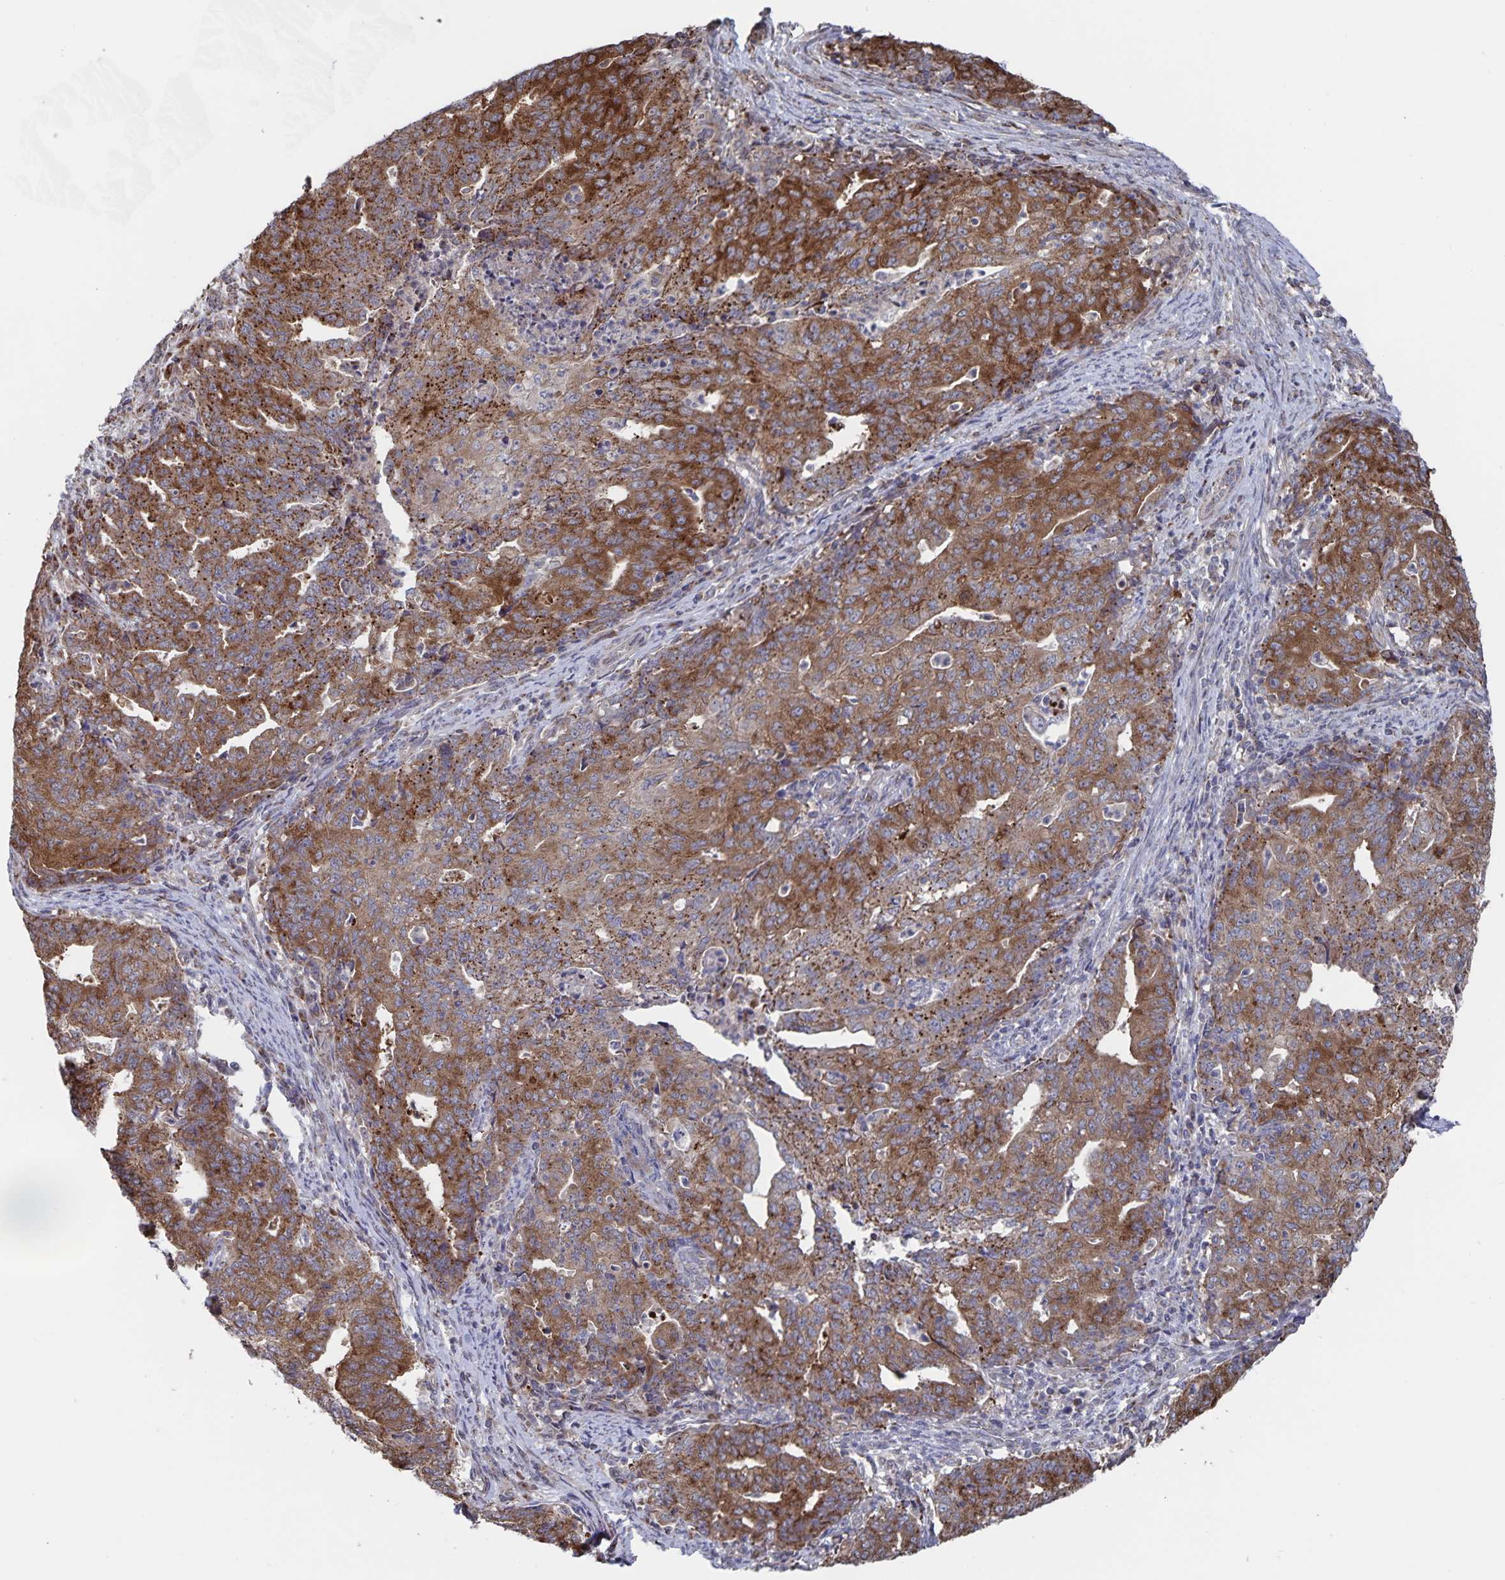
{"staining": {"intensity": "strong", "quantity": ">75%", "location": "cytoplasmic/membranous"}, "tissue": "endometrial cancer", "cell_type": "Tumor cells", "image_type": "cancer", "snomed": [{"axis": "morphology", "description": "Adenocarcinoma, NOS"}, {"axis": "topography", "description": "Endometrium"}], "caption": "A photomicrograph showing strong cytoplasmic/membranous positivity in about >75% of tumor cells in endometrial cancer, as visualized by brown immunohistochemical staining.", "gene": "ACACA", "patient": {"sex": "female", "age": 82}}